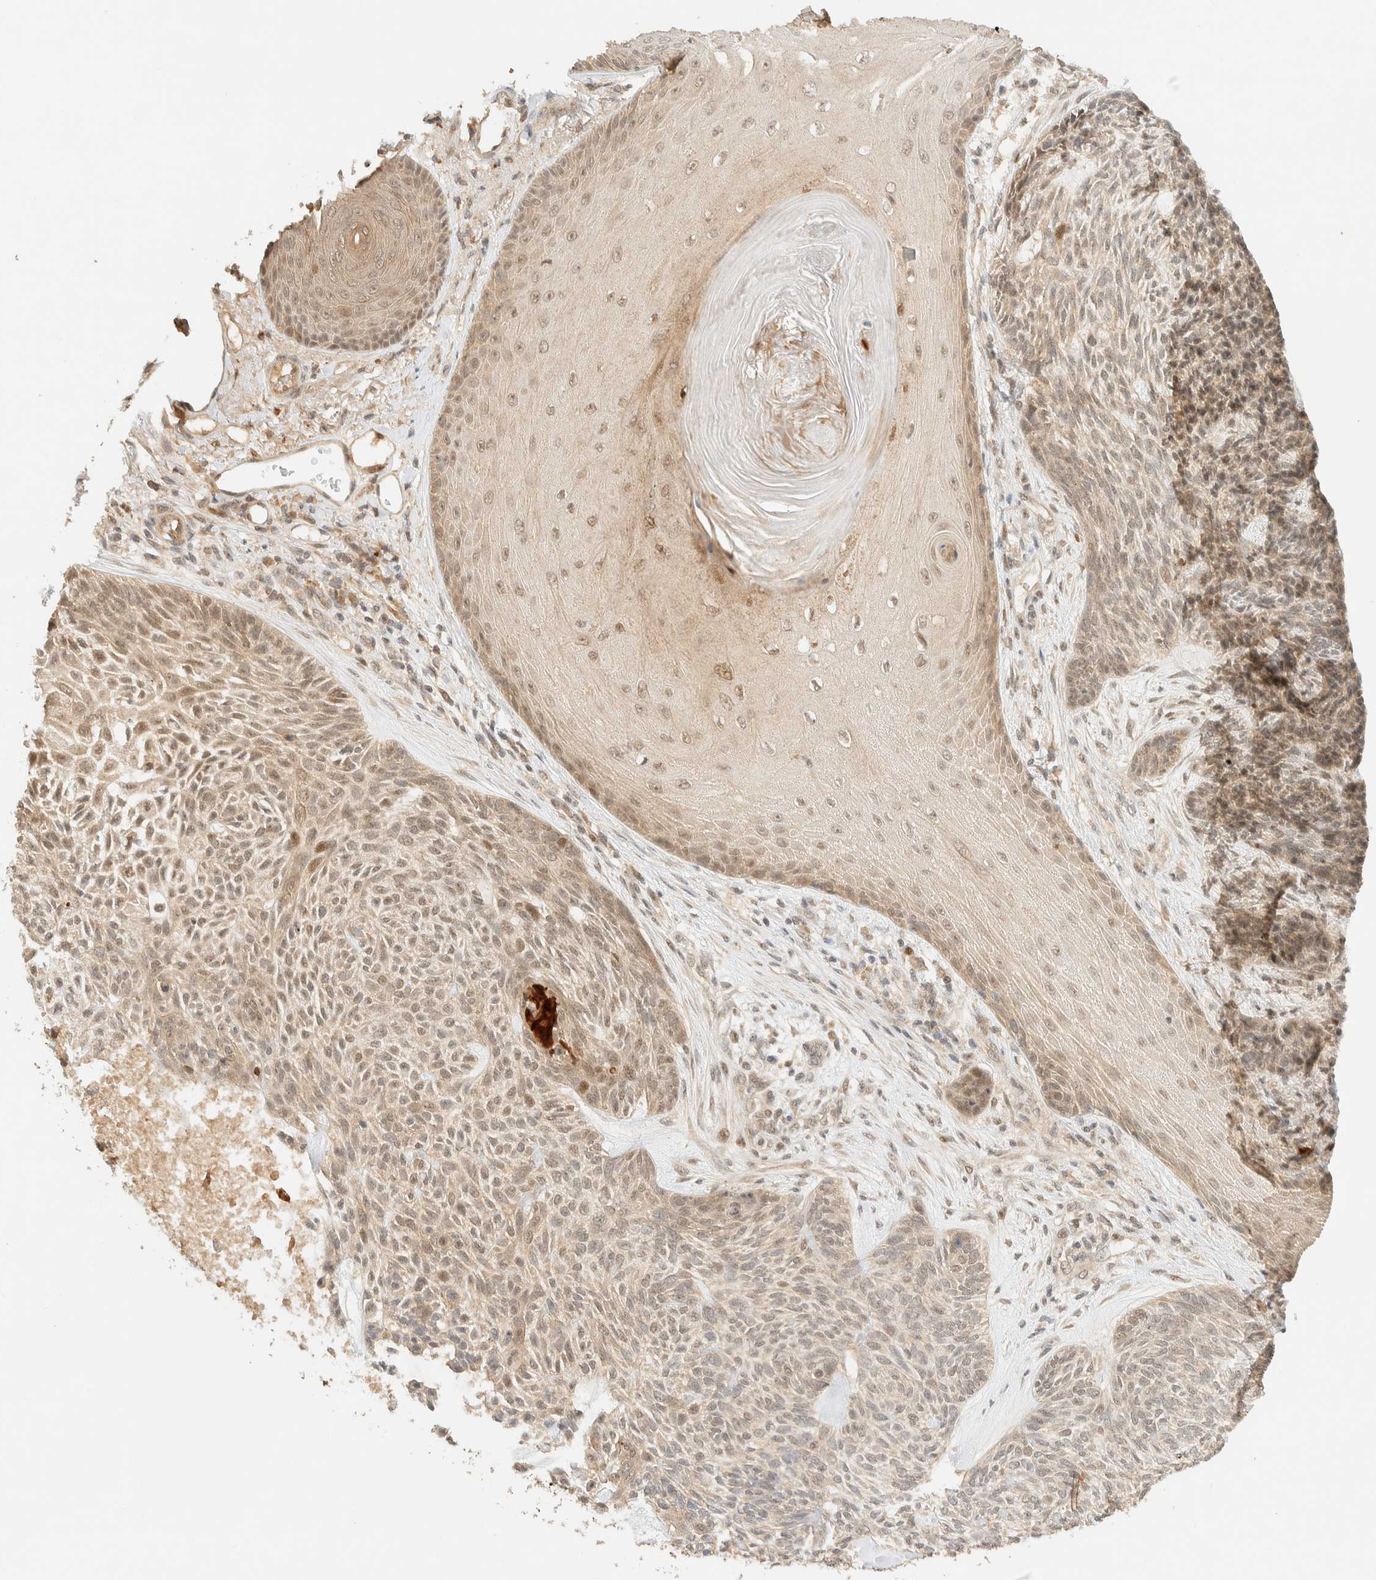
{"staining": {"intensity": "weak", "quantity": ">75%", "location": "cytoplasmic/membranous,nuclear"}, "tissue": "skin cancer", "cell_type": "Tumor cells", "image_type": "cancer", "snomed": [{"axis": "morphology", "description": "Basal cell carcinoma"}, {"axis": "topography", "description": "Skin"}], "caption": "Human basal cell carcinoma (skin) stained for a protein (brown) shows weak cytoplasmic/membranous and nuclear positive positivity in about >75% of tumor cells.", "gene": "ZBTB34", "patient": {"sex": "male", "age": 55}}